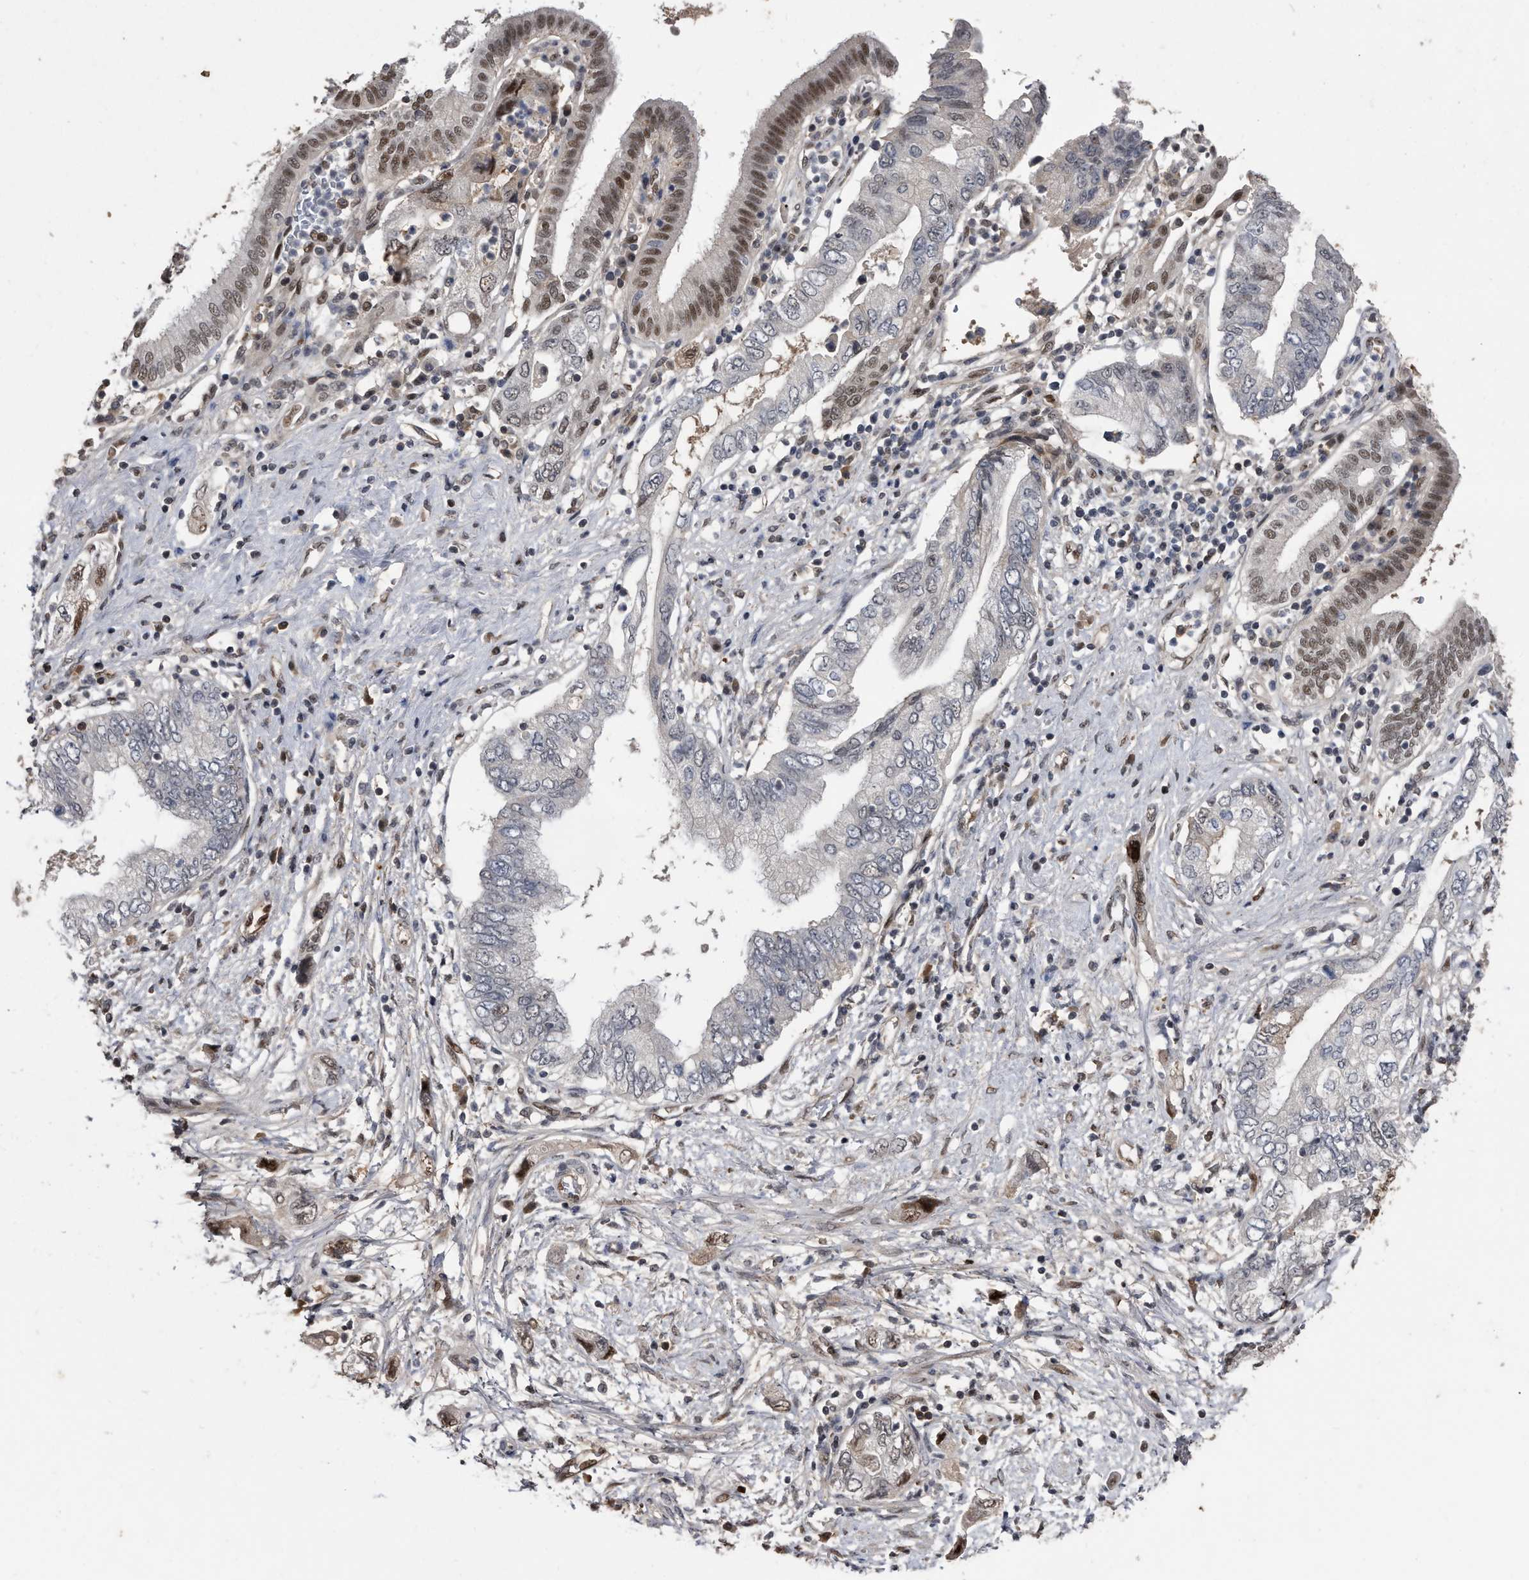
{"staining": {"intensity": "moderate", "quantity": "<25%", "location": "nuclear"}, "tissue": "pancreatic cancer", "cell_type": "Tumor cells", "image_type": "cancer", "snomed": [{"axis": "morphology", "description": "Adenocarcinoma, NOS"}, {"axis": "topography", "description": "Pancreas"}], "caption": "Approximately <25% of tumor cells in human pancreatic adenocarcinoma reveal moderate nuclear protein staining as visualized by brown immunohistochemical staining.", "gene": "RAD23B", "patient": {"sex": "female", "age": 73}}